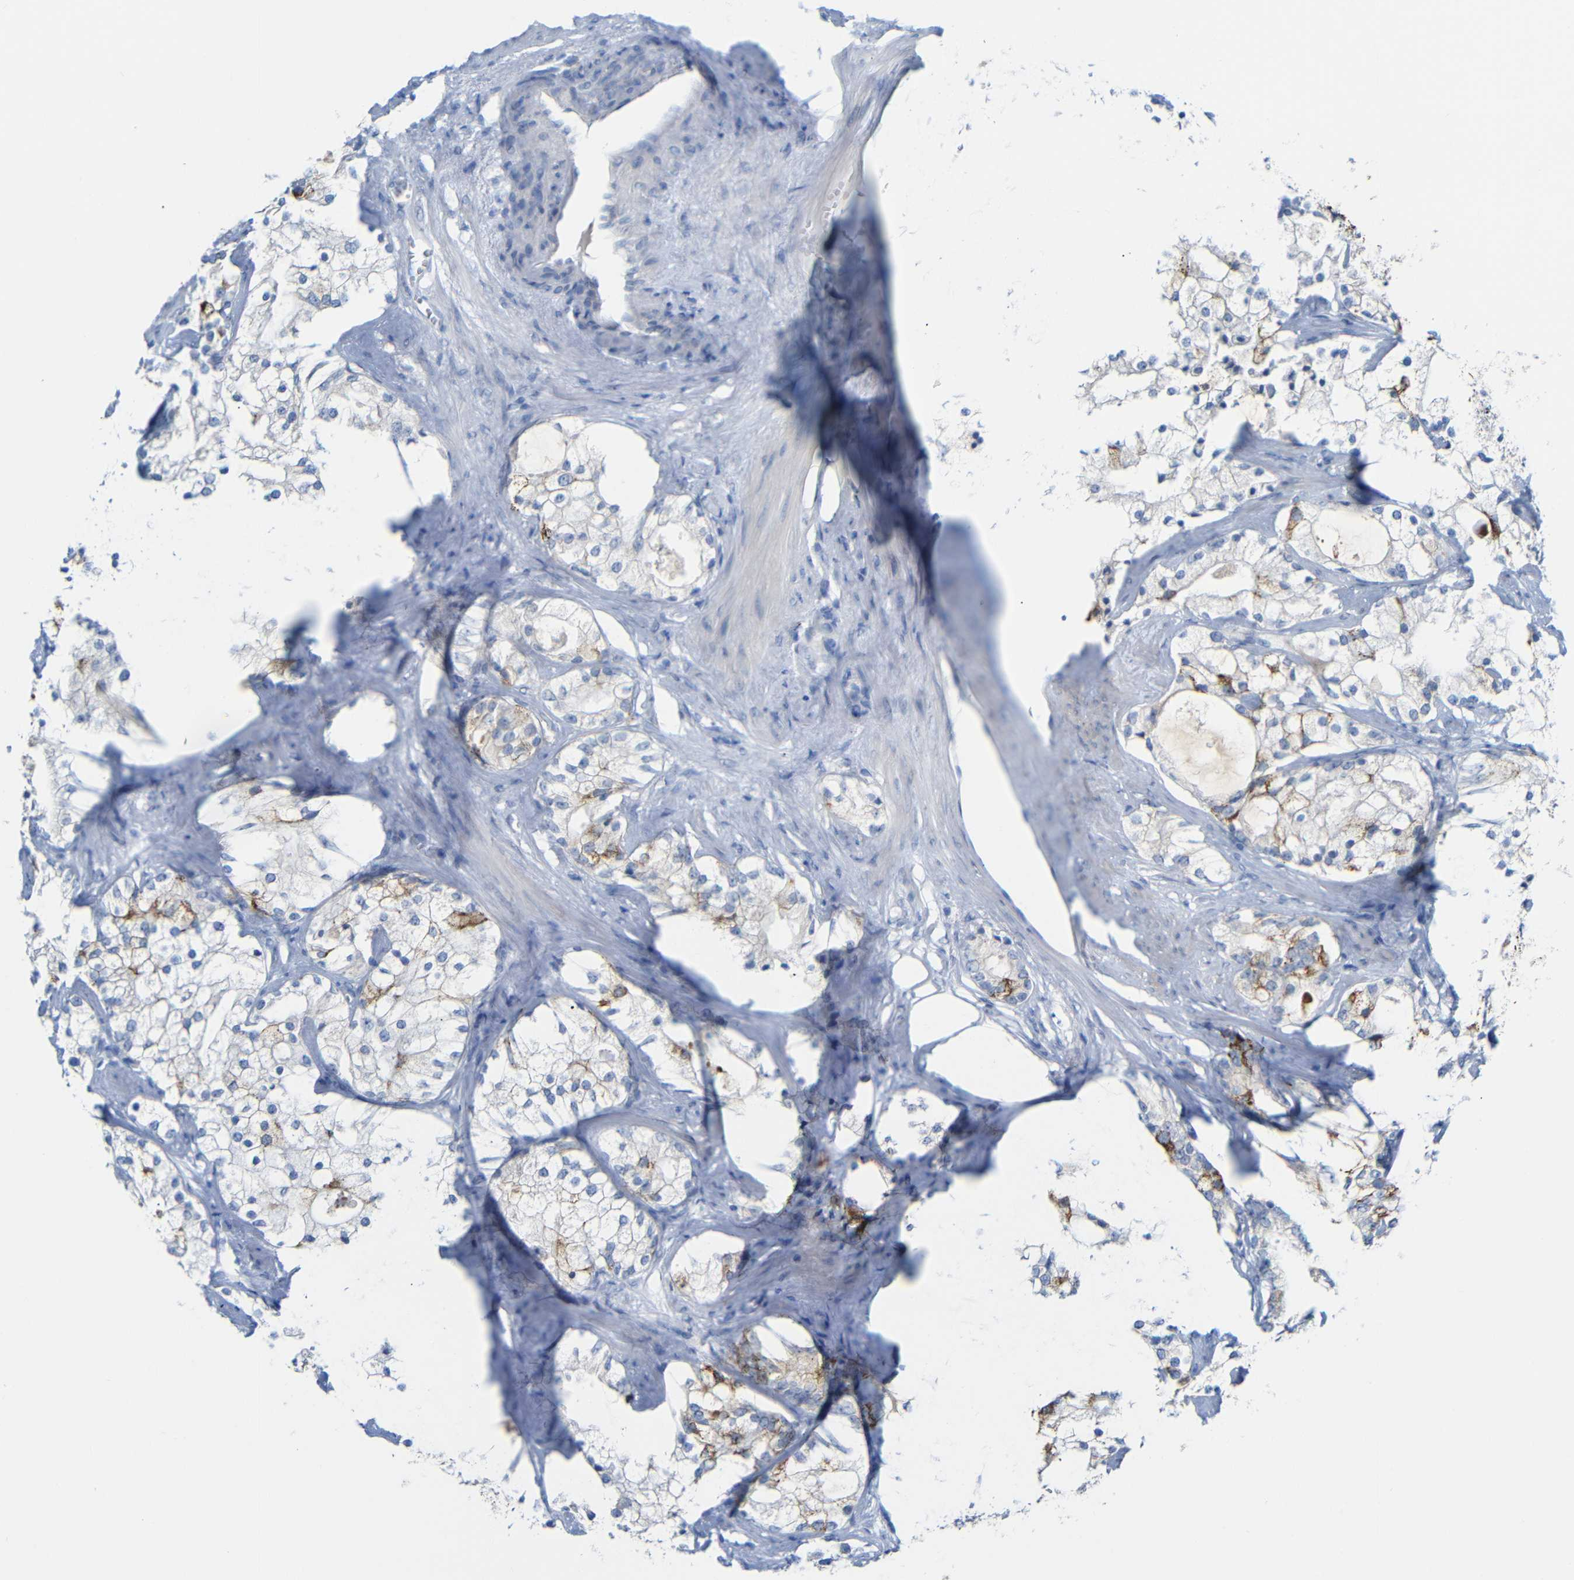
{"staining": {"intensity": "strong", "quantity": "<25%", "location": "cytoplasmic/membranous"}, "tissue": "prostate cancer", "cell_type": "Tumor cells", "image_type": "cancer", "snomed": [{"axis": "morphology", "description": "Adenocarcinoma, Low grade"}, {"axis": "topography", "description": "Prostate"}], "caption": "Protein positivity by immunohistochemistry shows strong cytoplasmic/membranous staining in about <25% of tumor cells in prostate cancer (adenocarcinoma (low-grade)).", "gene": "C15orf48", "patient": {"sex": "male", "age": 58}}